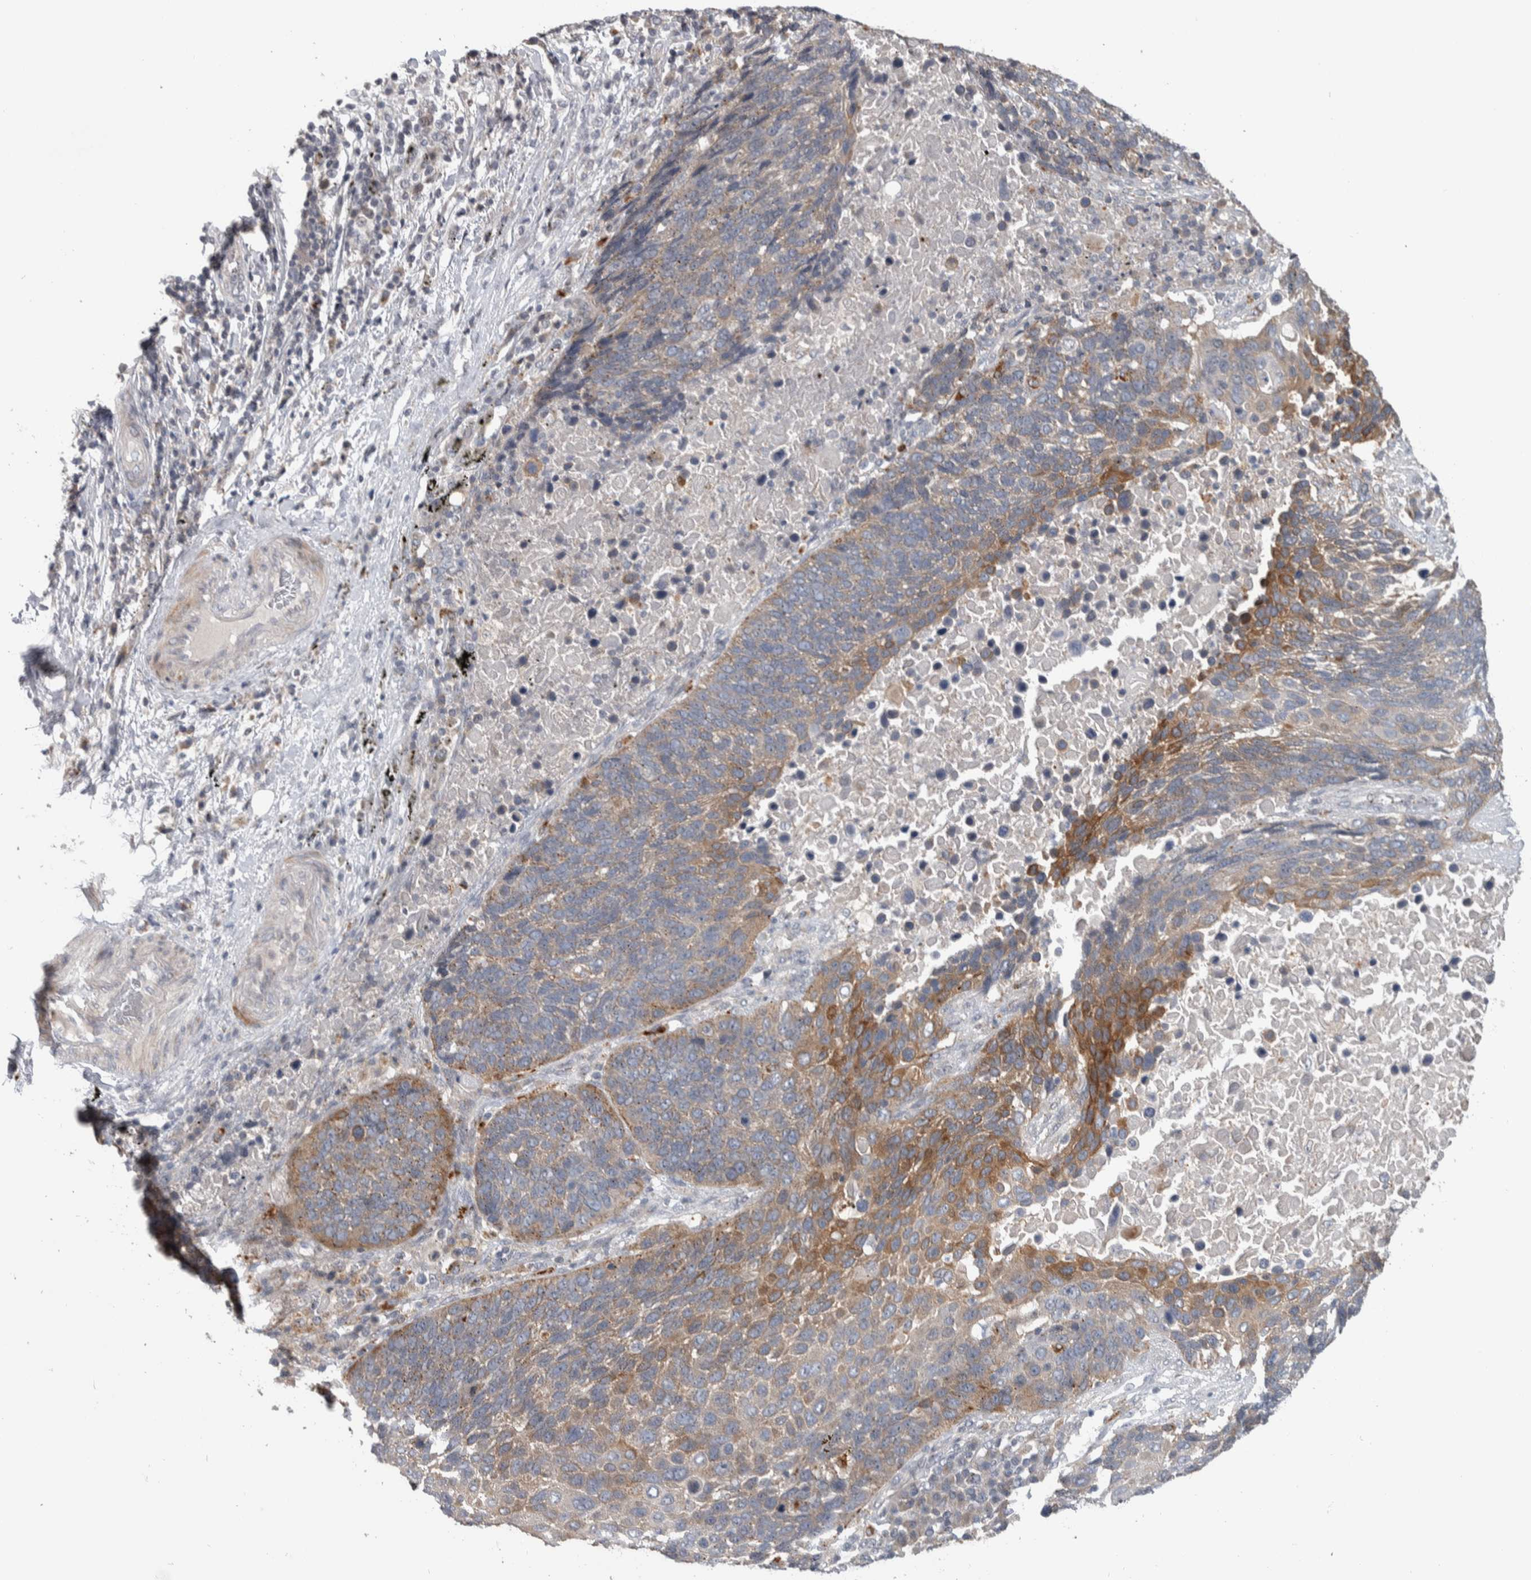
{"staining": {"intensity": "moderate", "quantity": "<25%", "location": "cytoplasmic/membranous"}, "tissue": "lung cancer", "cell_type": "Tumor cells", "image_type": "cancer", "snomed": [{"axis": "morphology", "description": "Squamous cell carcinoma, NOS"}, {"axis": "topography", "description": "Lung"}], "caption": "Lung squamous cell carcinoma was stained to show a protein in brown. There is low levels of moderate cytoplasmic/membranous staining in about <25% of tumor cells.", "gene": "FAM83G", "patient": {"sex": "male", "age": 66}}